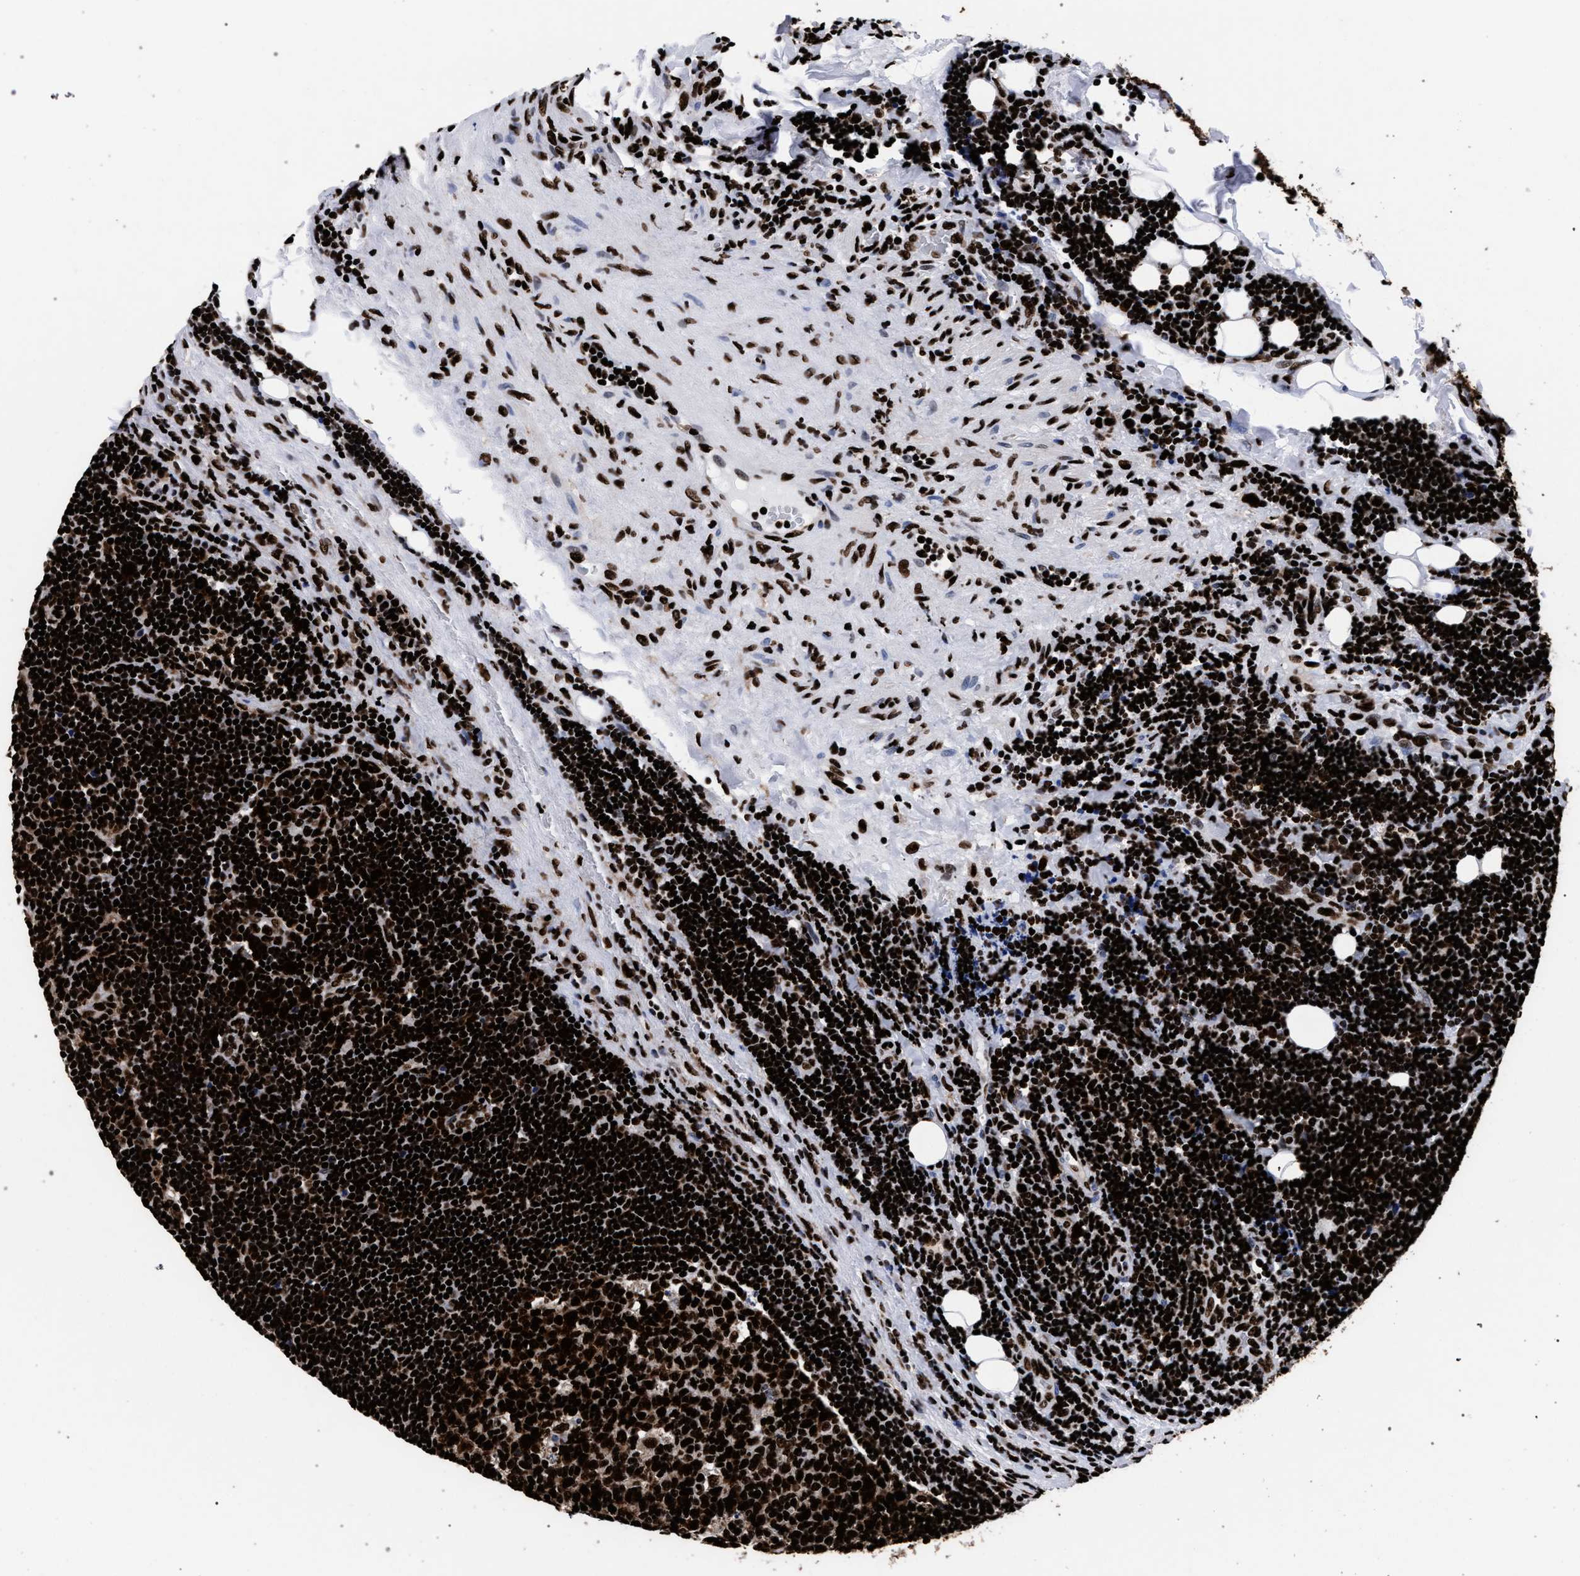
{"staining": {"intensity": "strong", "quantity": ">75%", "location": "nuclear"}, "tissue": "lymph node", "cell_type": "Germinal center cells", "image_type": "normal", "snomed": [{"axis": "morphology", "description": "Normal tissue, NOS"}, {"axis": "topography", "description": "Lymph node"}, {"axis": "topography", "description": "Salivary gland"}], "caption": "Immunohistochemistry (IHC) of unremarkable lymph node shows high levels of strong nuclear staining in about >75% of germinal center cells.", "gene": "HNRNPA1", "patient": {"sex": "male", "age": 8}}